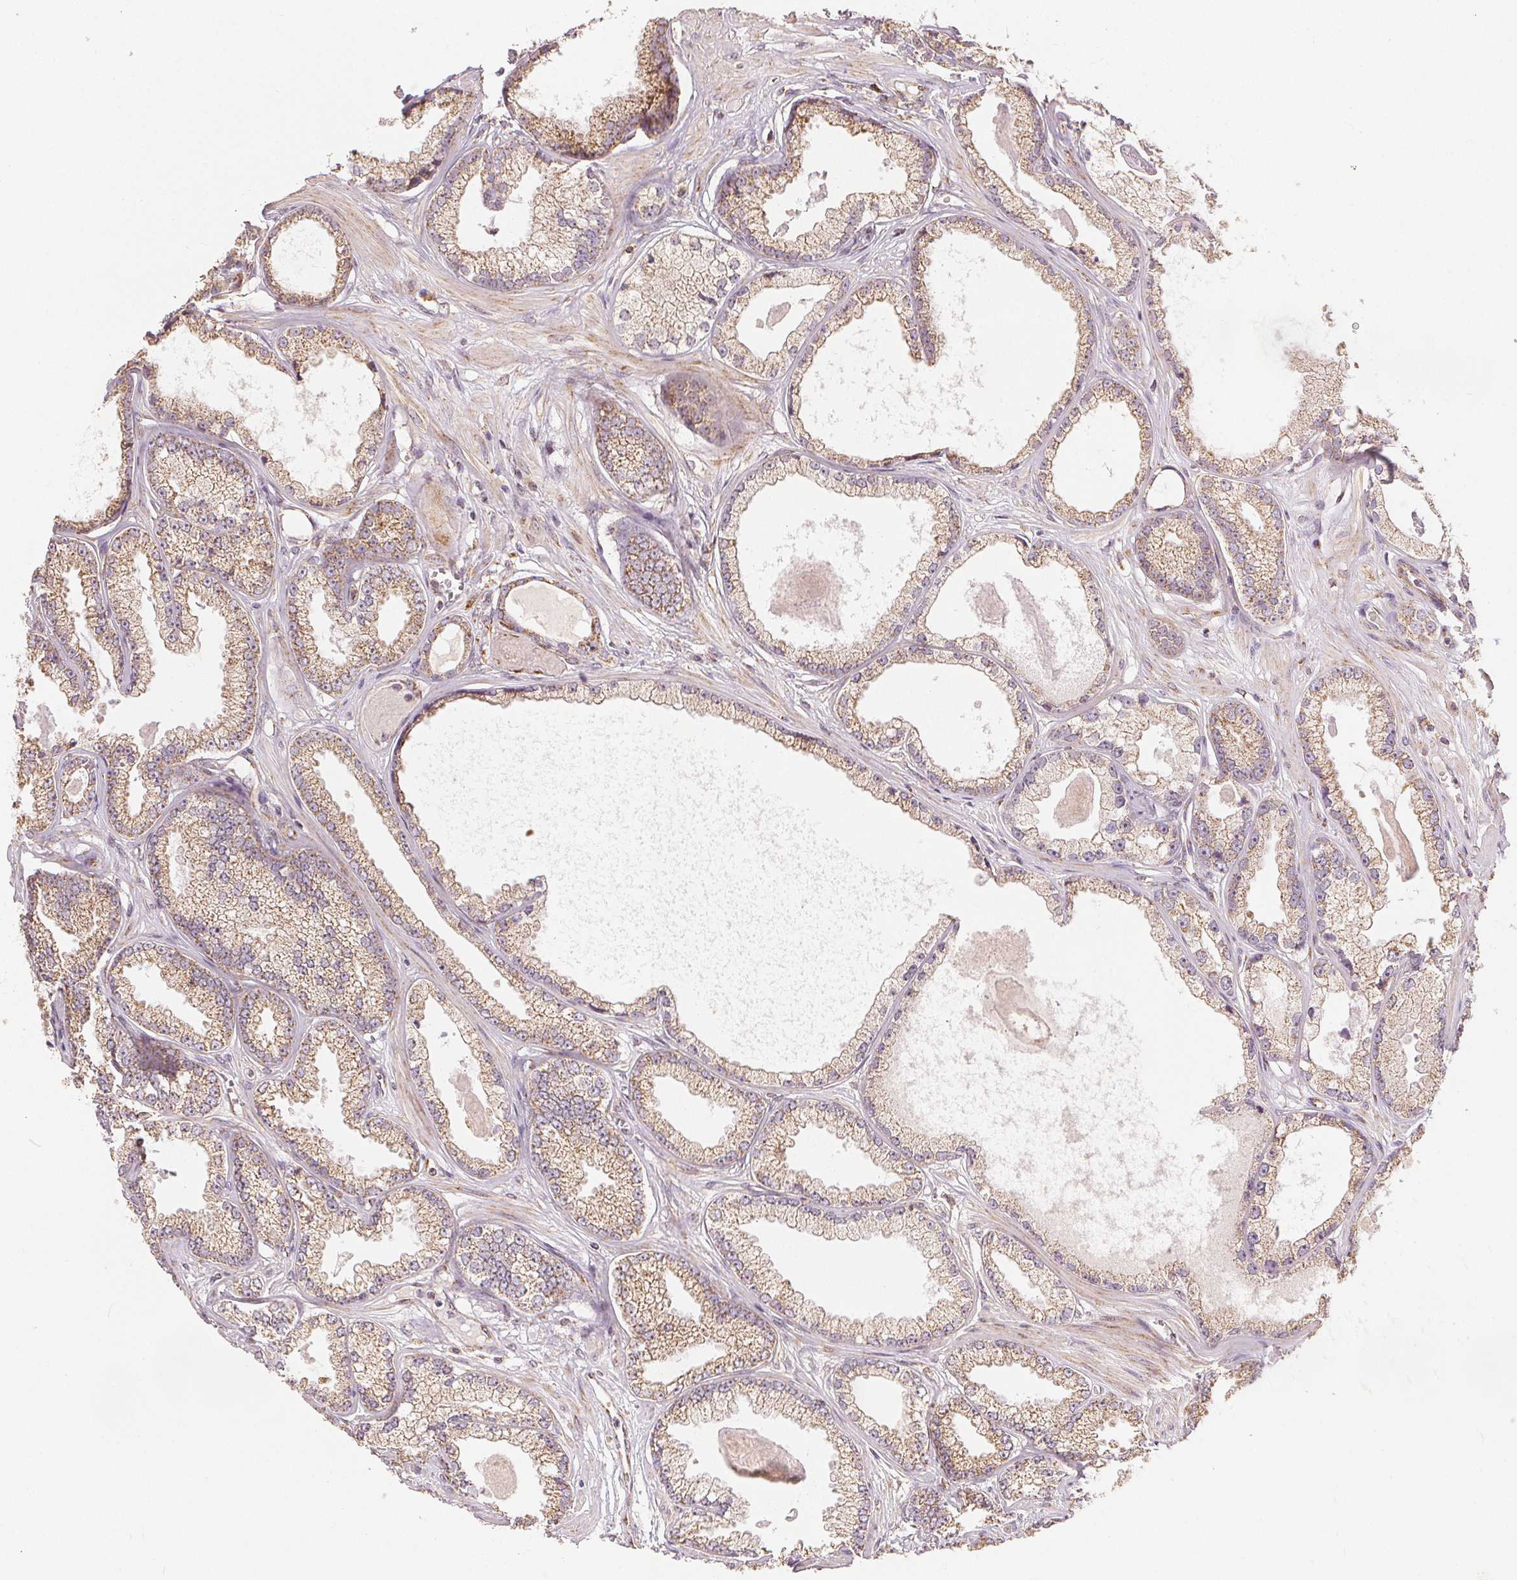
{"staining": {"intensity": "moderate", "quantity": ">75%", "location": "cytoplasmic/membranous"}, "tissue": "prostate cancer", "cell_type": "Tumor cells", "image_type": "cancer", "snomed": [{"axis": "morphology", "description": "Adenocarcinoma, Low grade"}, {"axis": "topography", "description": "Prostate"}], "caption": "Moderate cytoplasmic/membranous expression for a protein is appreciated in about >75% of tumor cells of prostate low-grade adenocarcinoma using immunohistochemistry (IHC).", "gene": "SDHB", "patient": {"sex": "male", "age": 64}}